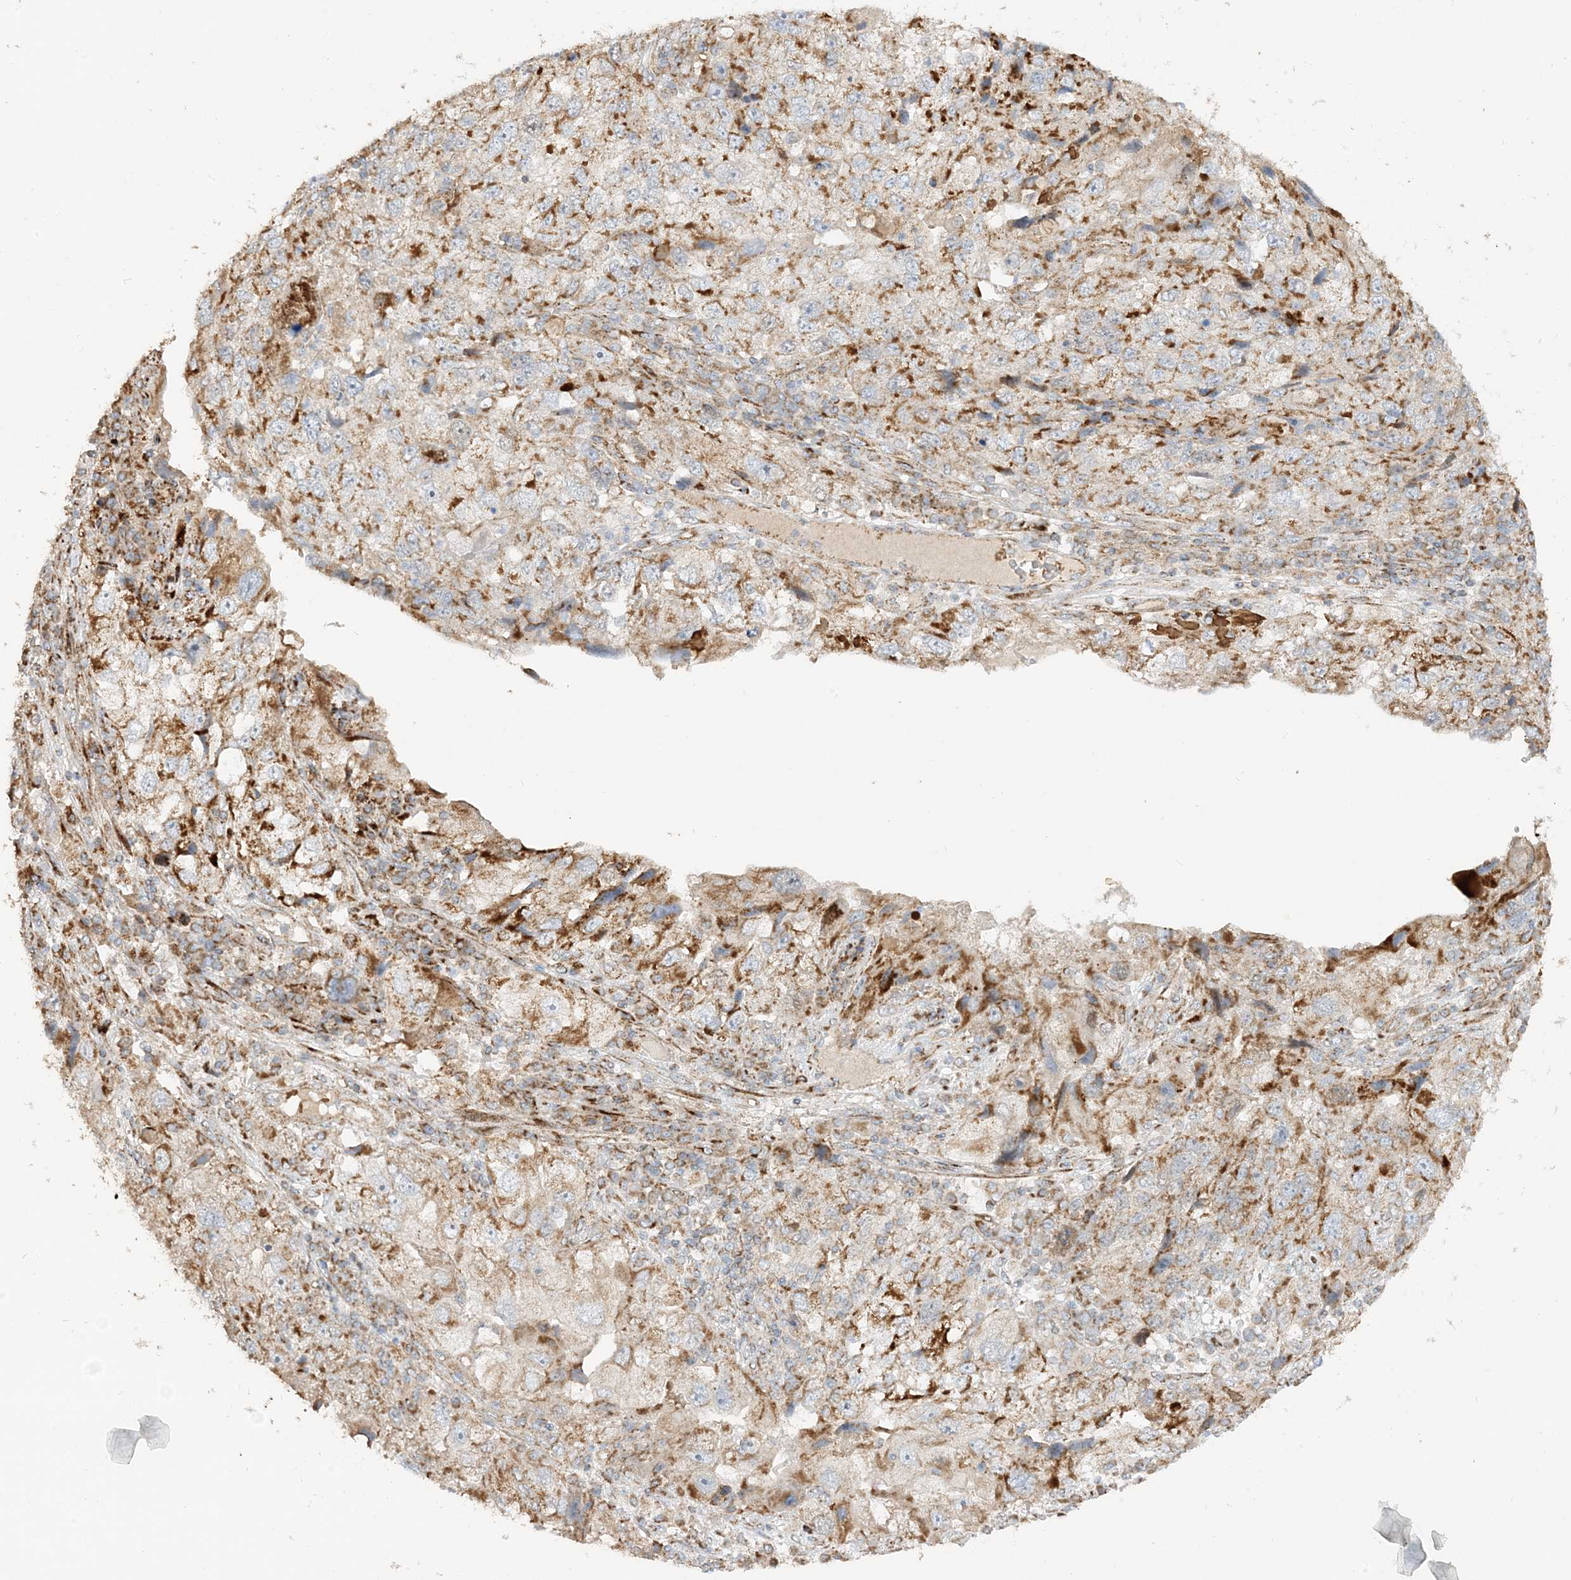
{"staining": {"intensity": "strong", "quantity": "25%-75%", "location": "cytoplasmic/membranous"}, "tissue": "endometrial cancer", "cell_type": "Tumor cells", "image_type": "cancer", "snomed": [{"axis": "morphology", "description": "Adenocarcinoma, NOS"}, {"axis": "topography", "description": "Endometrium"}], "caption": "Immunohistochemistry image of endometrial cancer stained for a protein (brown), which shows high levels of strong cytoplasmic/membranous expression in about 25%-75% of tumor cells.", "gene": "NDUFAF3", "patient": {"sex": "female", "age": 49}}